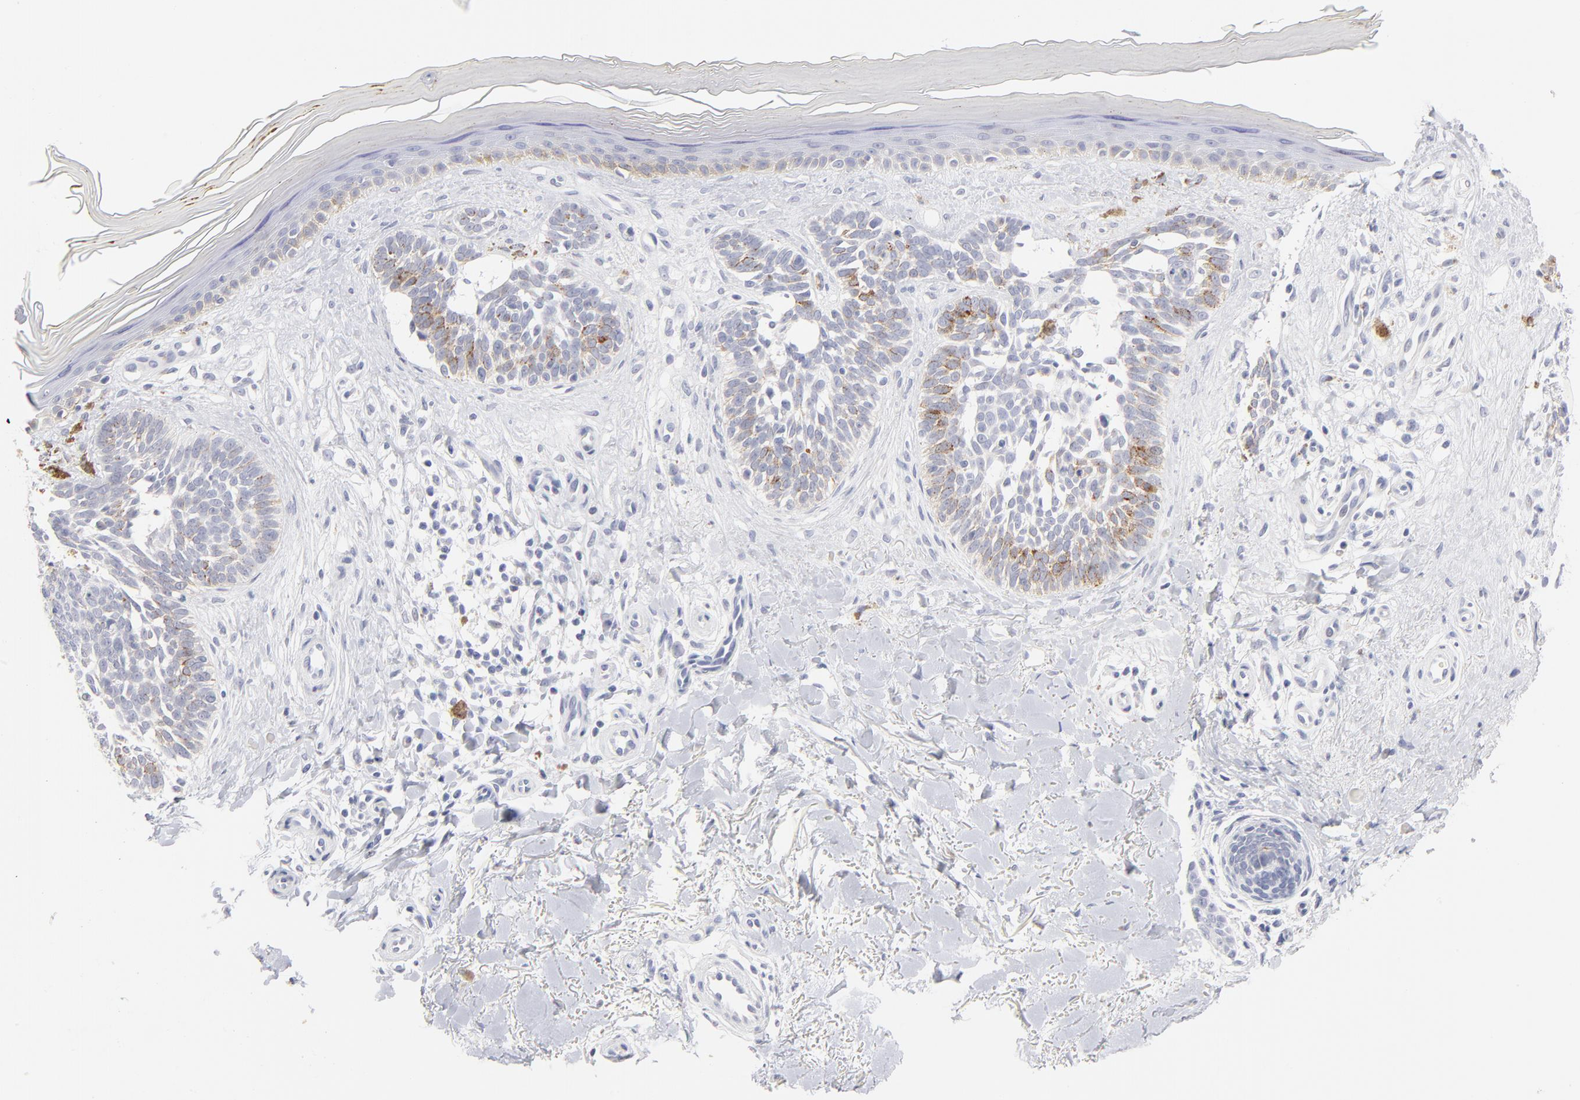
{"staining": {"intensity": "weak", "quantity": "<25%", "location": "cytoplasmic/membranous"}, "tissue": "skin cancer", "cell_type": "Tumor cells", "image_type": "cancer", "snomed": [{"axis": "morphology", "description": "Normal tissue, NOS"}, {"axis": "morphology", "description": "Basal cell carcinoma"}, {"axis": "topography", "description": "Skin"}], "caption": "Skin basal cell carcinoma stained for a protein using IHC exhibits no positivity tumor cells.", "gene": "KHNYN", "patient": {"sex": "female", "age": 58}}